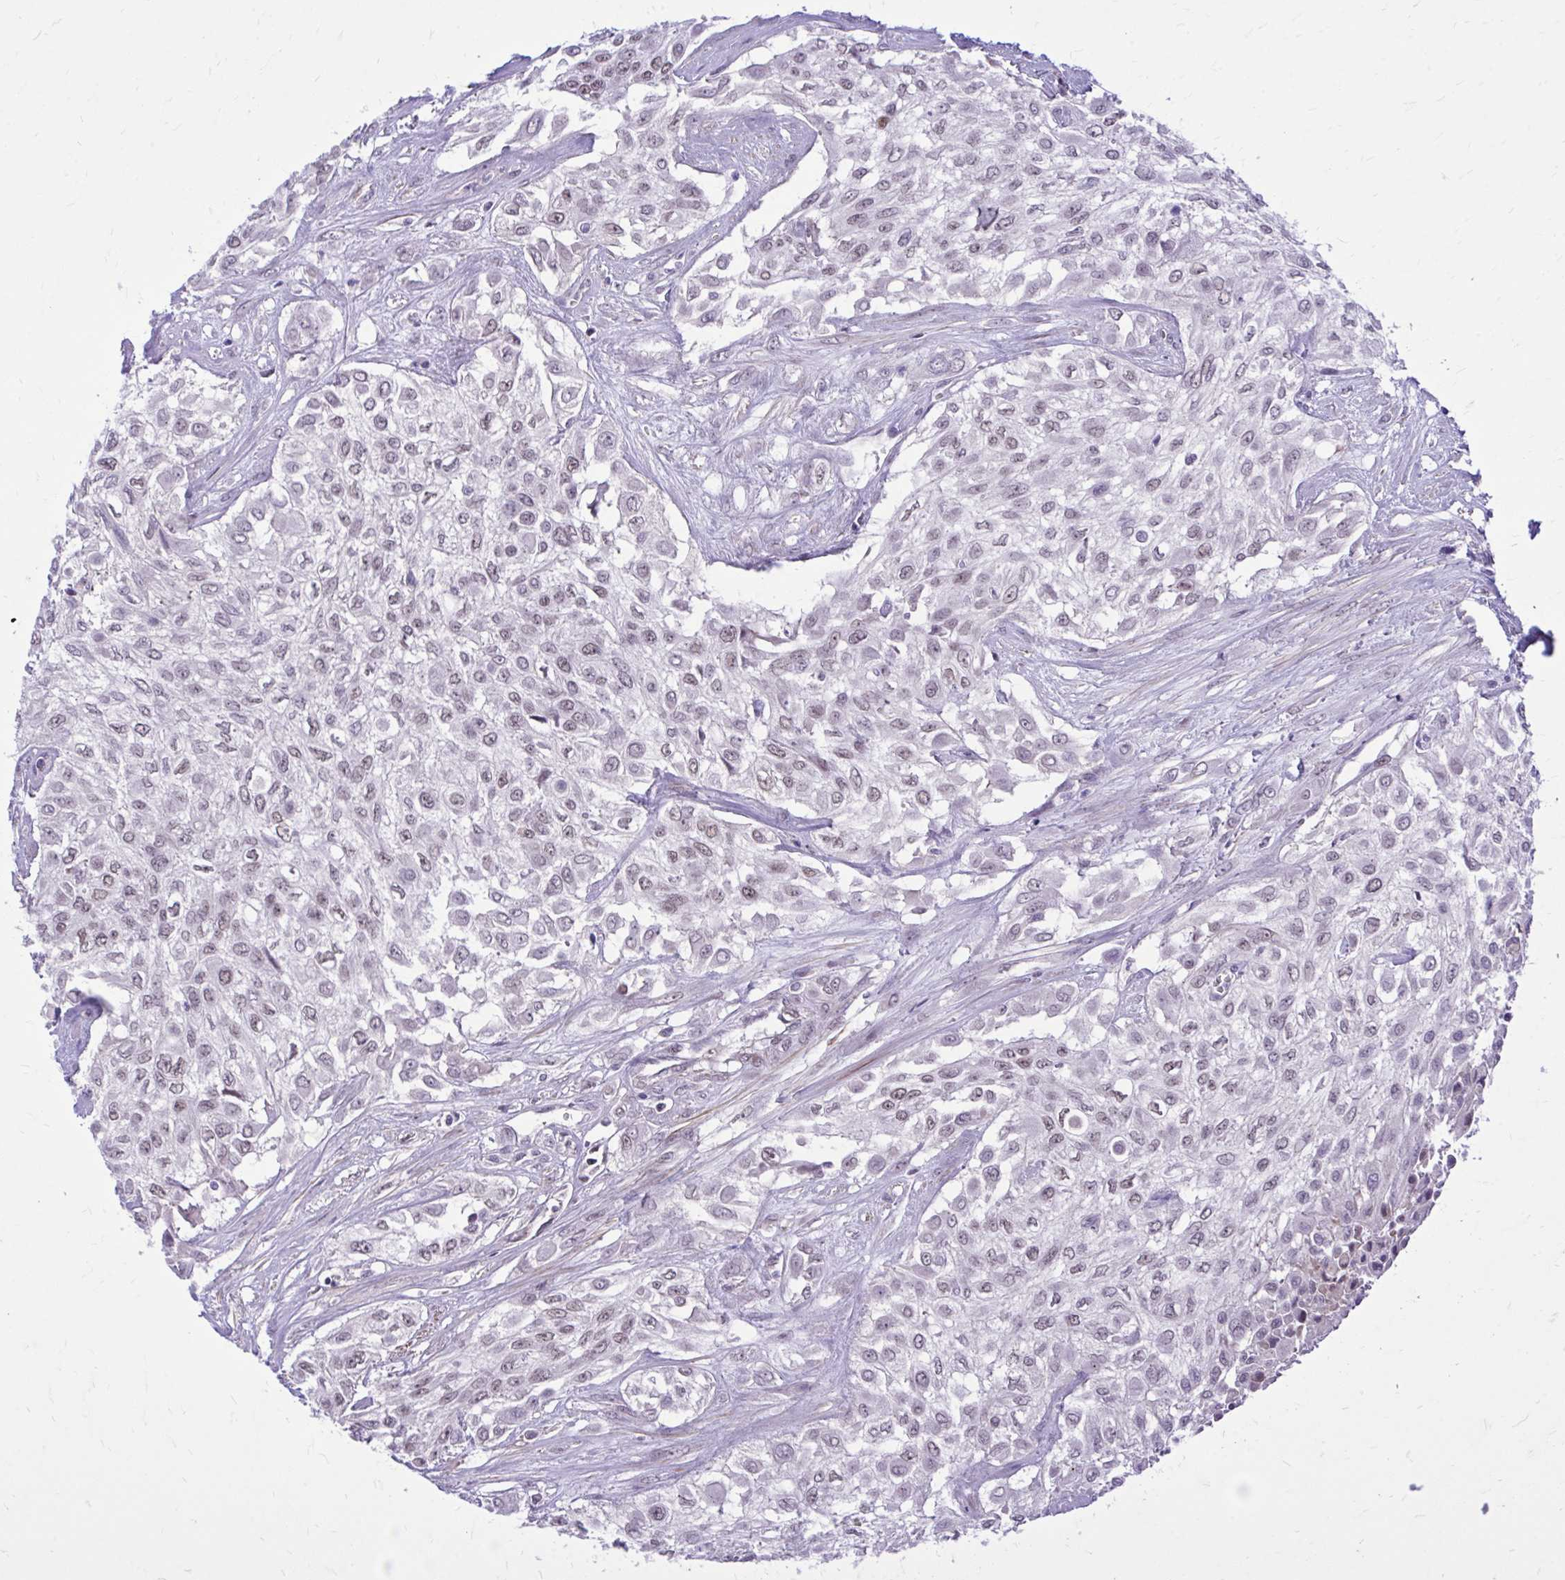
{"staining": {"intensity": "weak", "quantity": ">75%", "location": "nuclear"}, "tissue": "urothelial cancer", "cell_type": "Tumor cells", "image_type": "cancer", "snomed": [{"axis": "morphology", "description": "Urothelial carcinoma, High grade"}, {"axis": "topography", "description": "Urinary bladder"}], "caption": "Immunohistochemistry (IHC) of human urothelial cancer reveals low levels of weak nuclear staining in about >75% of tumor cells.", "gene": "ZBTB25", "patient": {"sex": "male", "age": 57}}